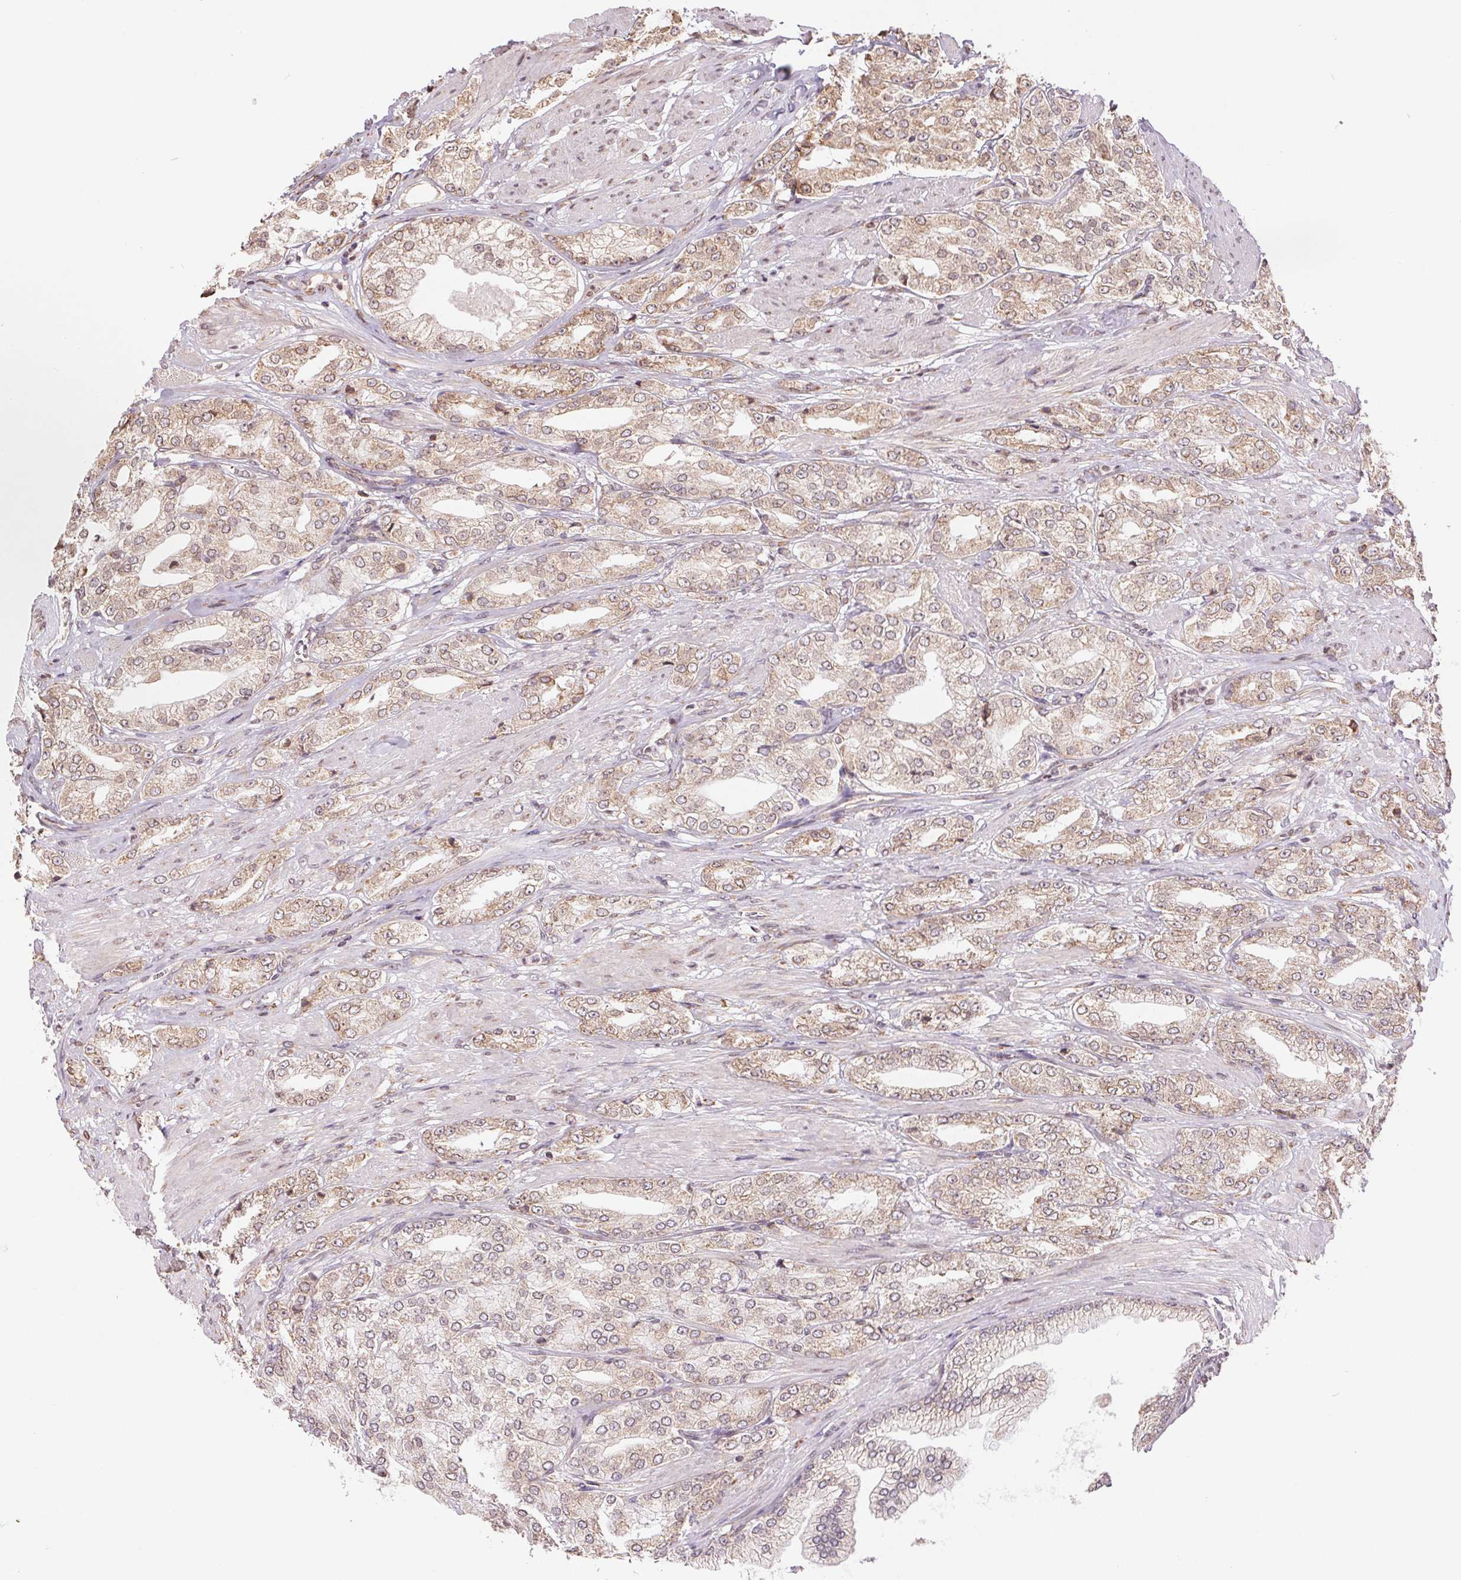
{"staining": {"intensity": "moderate", "quantity": ">75%", "location": "cytoplasmic/membranous"}, "tissue": "prostate cancer", "cell_type": "Tumor cells", "image_type": "cancer", "snomed": [{"axis": "morphology", "description": "Adenocarcinoma, High grade"}, {"axis": "topography", "description": "Prostate"}], "caption": "Immunohistochemical staining of human prostate cancer (high-grade adenocarcinoma) reveals moderate cytoplasmic/membranous protein positivity in approximately >75% of tumor cells.", "gene": "RPN1", "patient": {"sex": "male", "age": 68}}